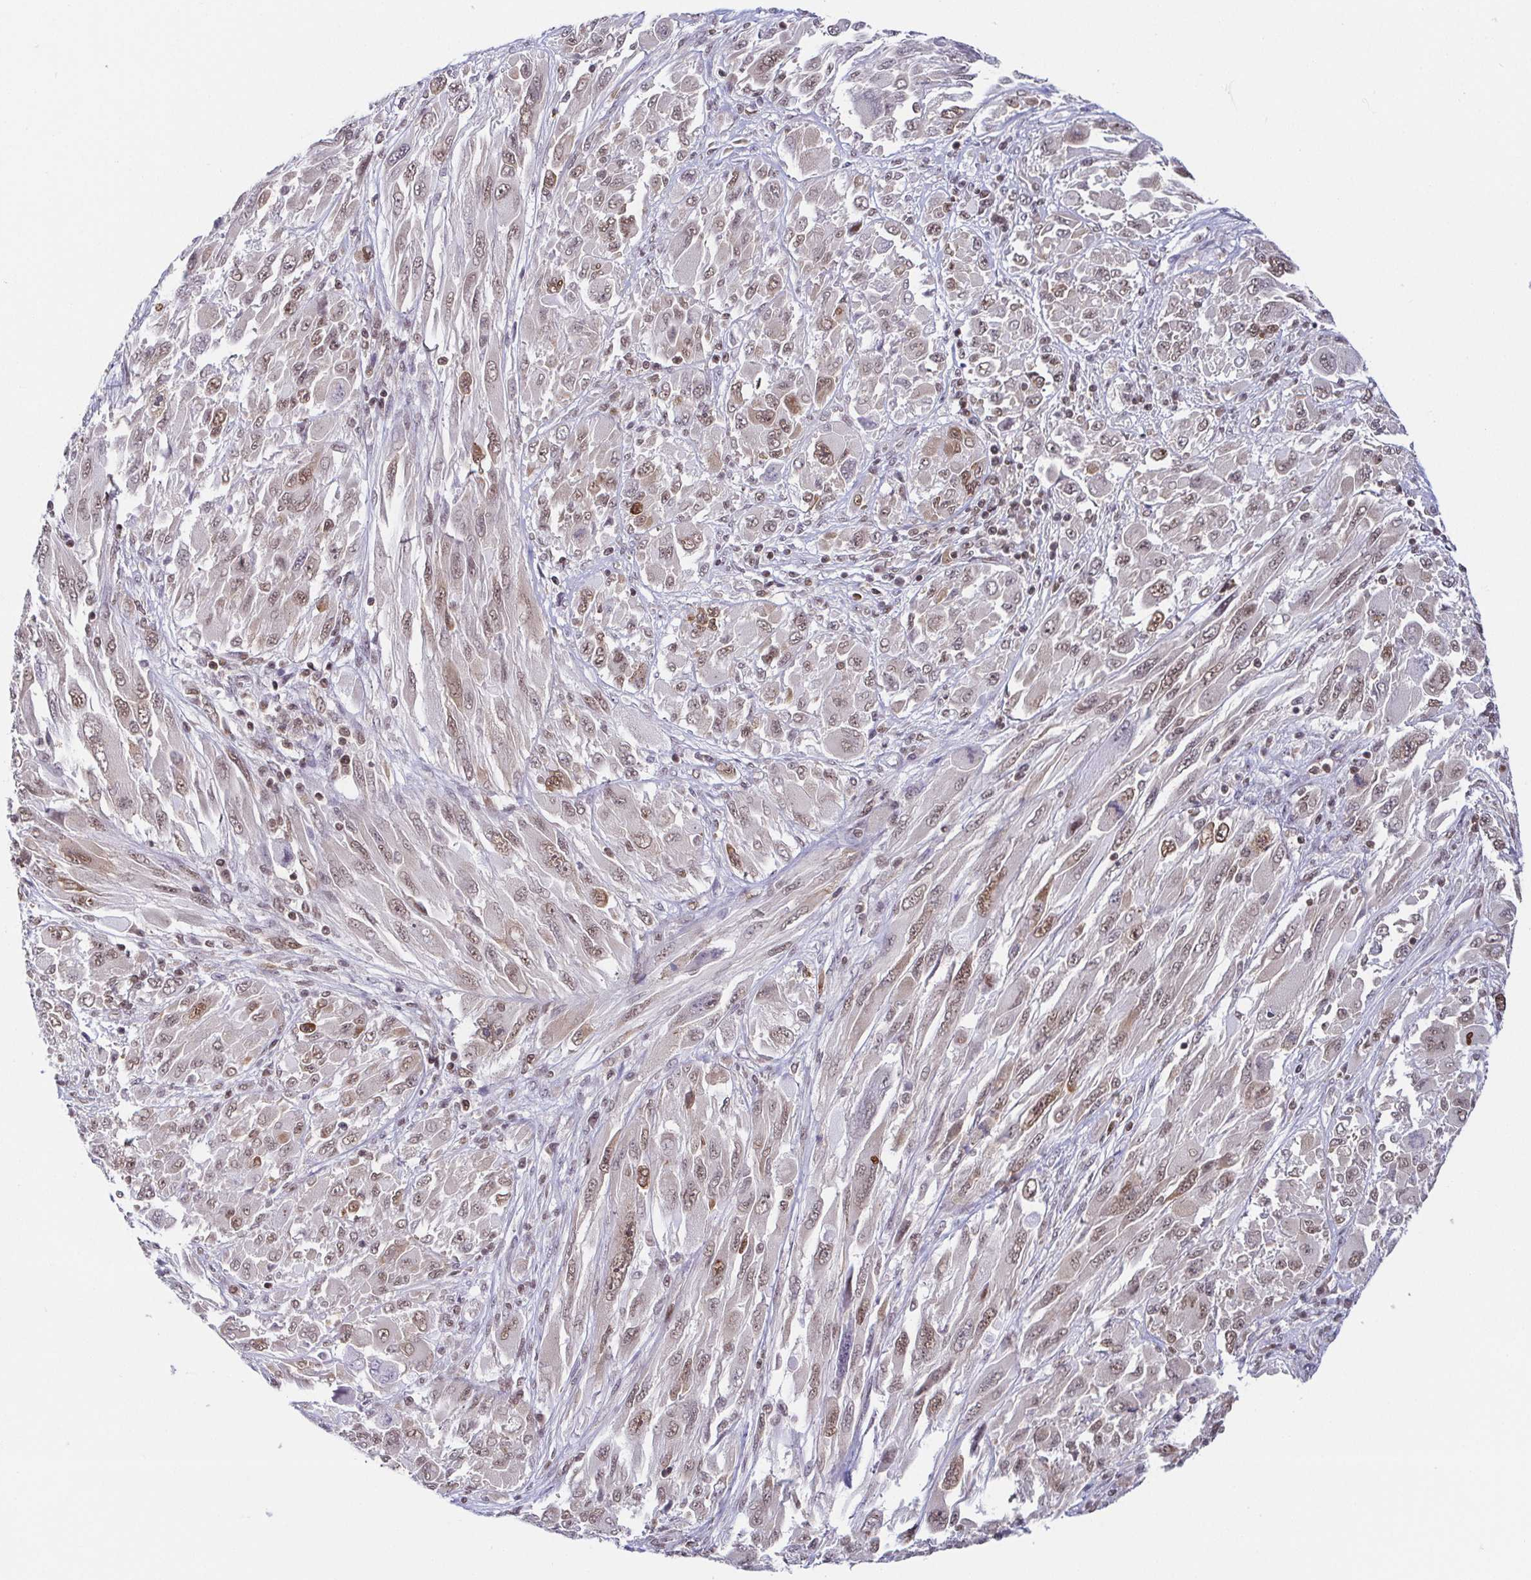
{"staining": {"intensity": "weak", "quantity": ">75%", "location": "nuclear"}, "tissue": "melanoma", "cell_type": "Tumor cells", "image_type": "cancer", "snomed": [{"axis": "morphology", "description": "Malignant melanoma, NOS"}, {"axis": "topography", "description": "Skin"}], "caption": "DAB immunohistochemical staining of human melanoma reveals weak nuclear protein positivity in approximately >75% of tumor cells.", "gene": "EWSR1", "patient": {"sex": "female", "age": 91}}